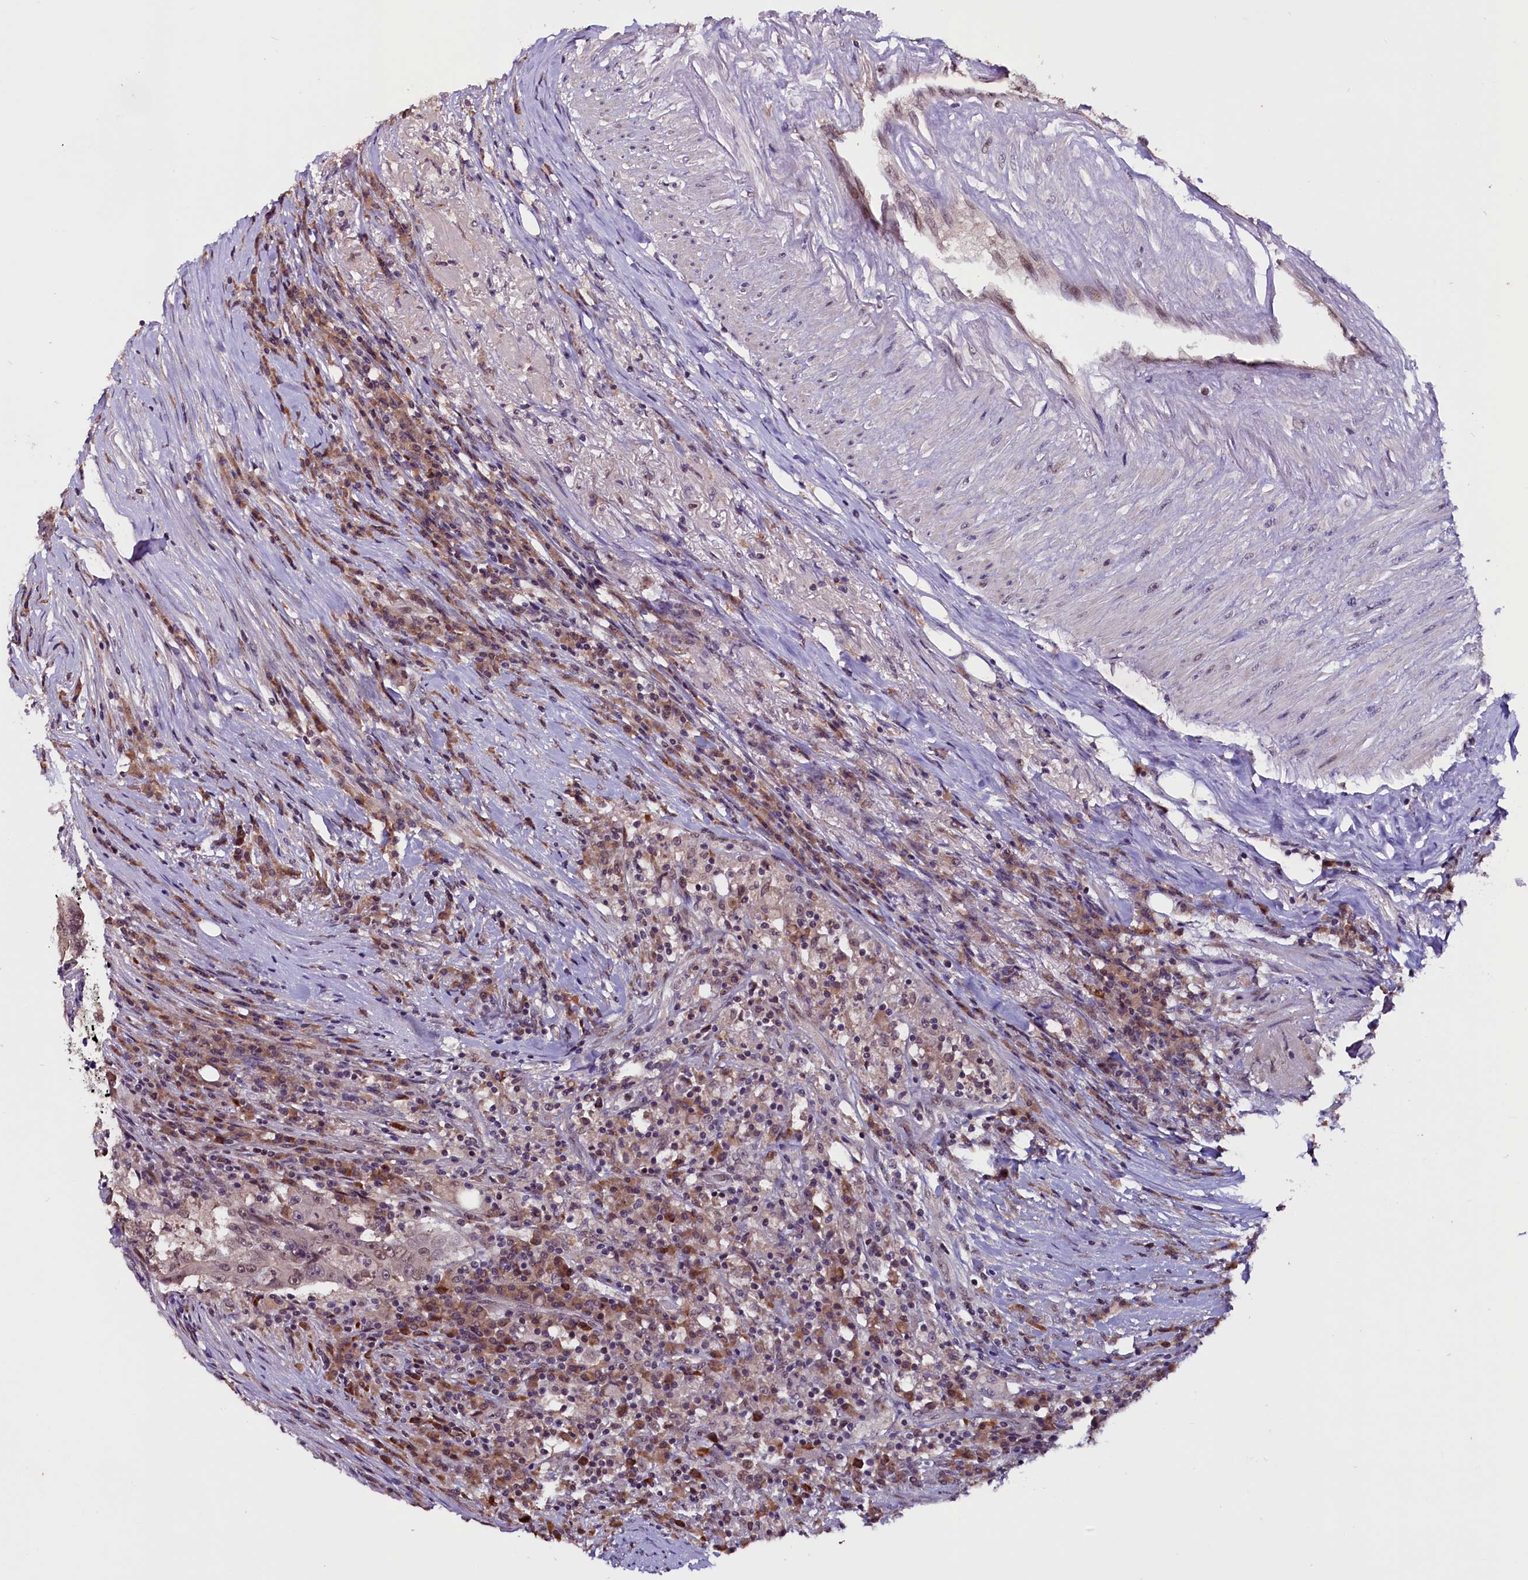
{"staining": {"intensity": "weak", "quantity": "25%-75%", "location": "nuclear"}, "tissue": "colorectal cancer", "cell_type": "Tumor cells", "image_type": "cancer", "snomed": [{"axis": "morphology", "description": "Adenocarcinoma, NOS"}, {"axis": "topography", "description": "Colon"}], "caption": "The micrograph reveals a brown stain indicating the presence of a protein in the nuclear of tumor cells in colorectal adenocarcinoma.", "gene": "RNMT", "patient": {"sex": "male", "age": 83}}